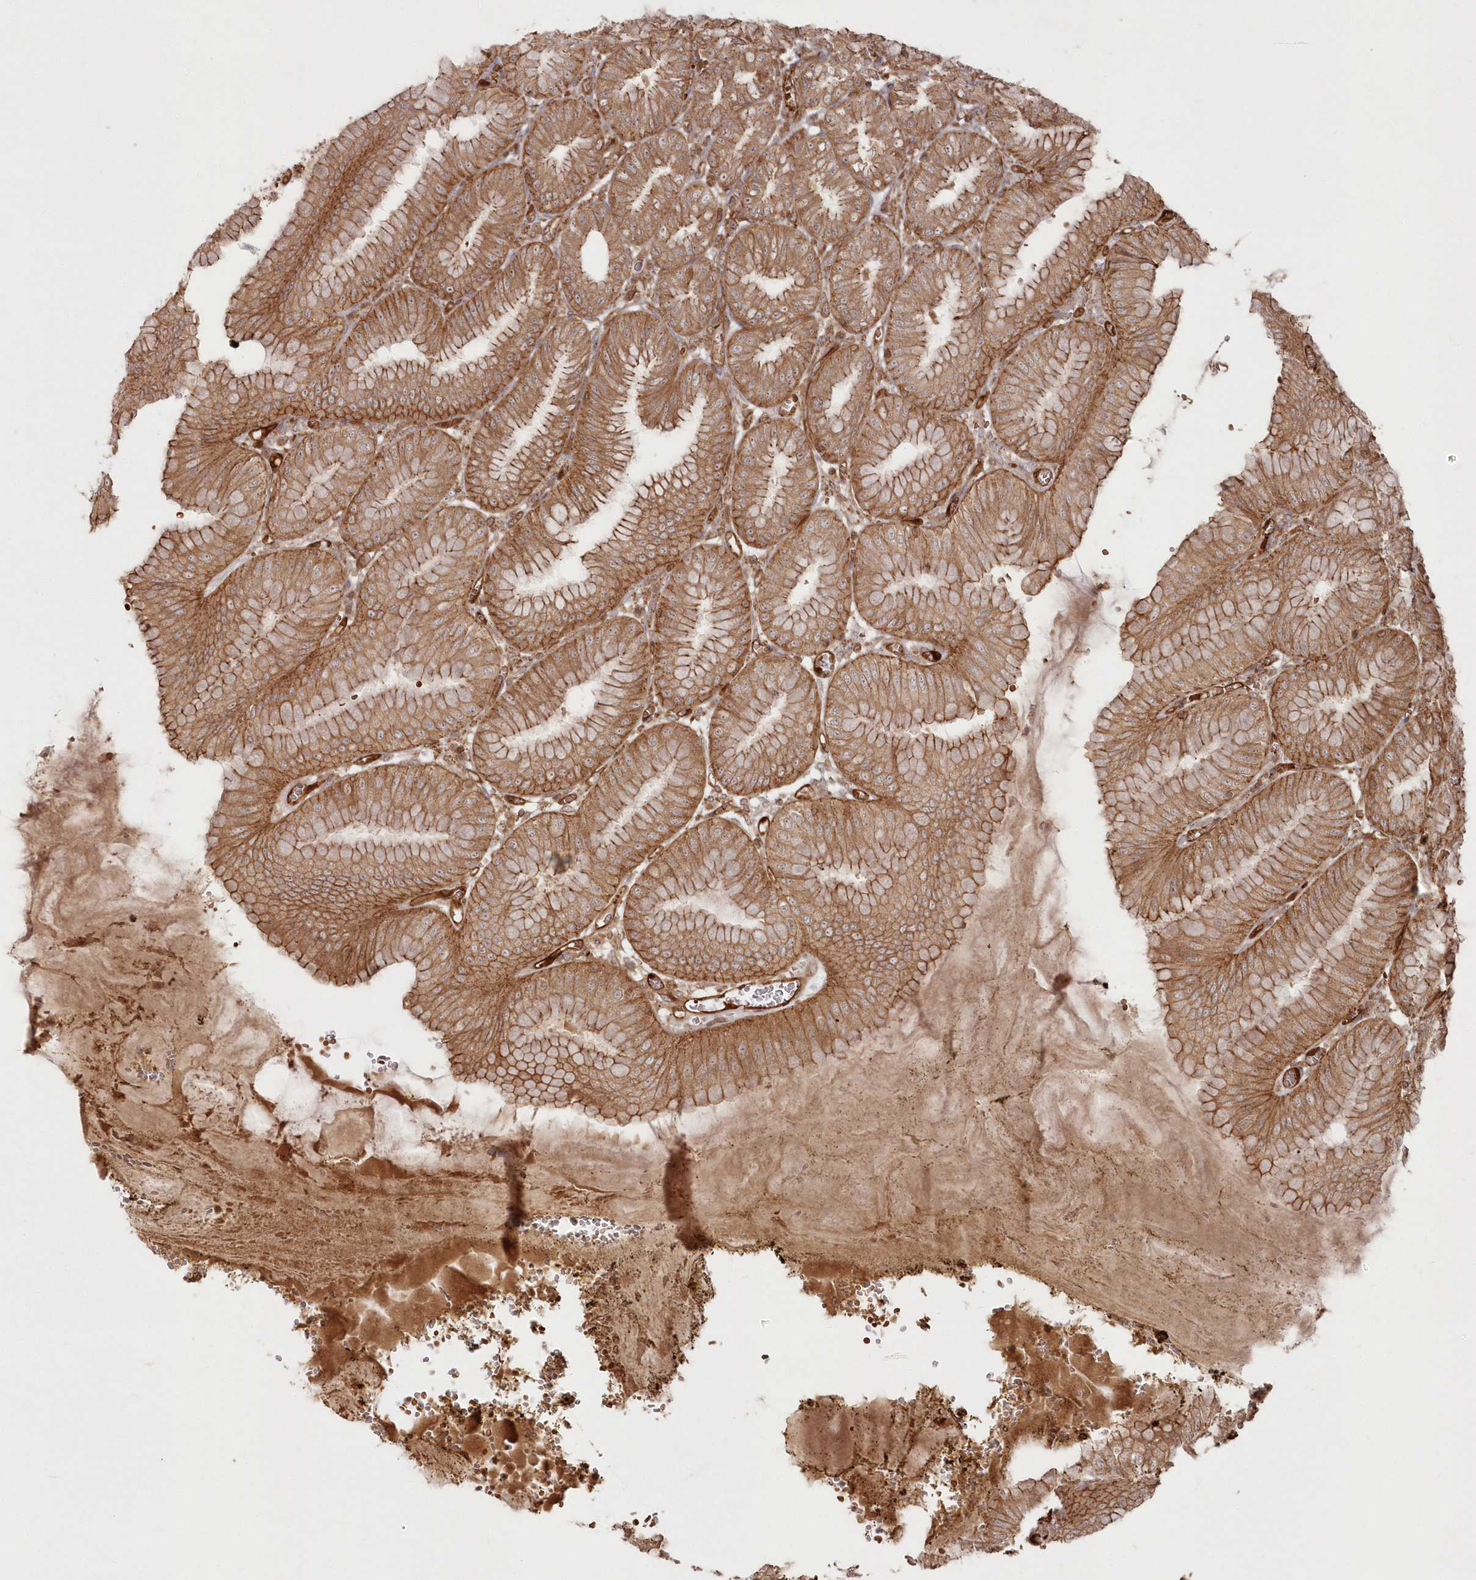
{"staining": {"intensity": "strong", "quantity": ">75%", "location": "cytoplasmic/membranous"}, "tissue": "stomach", "cell_type": "Glandular cells", "image_type": "normal", "snomed": [{"axis": "morphology", "description": "Normal tissue, NOS"}, {"axis": "topography", "description": "Stomach, lower"}], "caption": "Protein staining of benign stomach shows strong cytoplasmic/membranous expression in about >75% of glandular cells. (Stains: DAB (3,3'-diaminobenzidine) in brown, nuclei in blue, Microscopy: brightfield microscopy at high magnification).", "gene": "RGCC", "patient": {"sex": "male", "age": 71}}